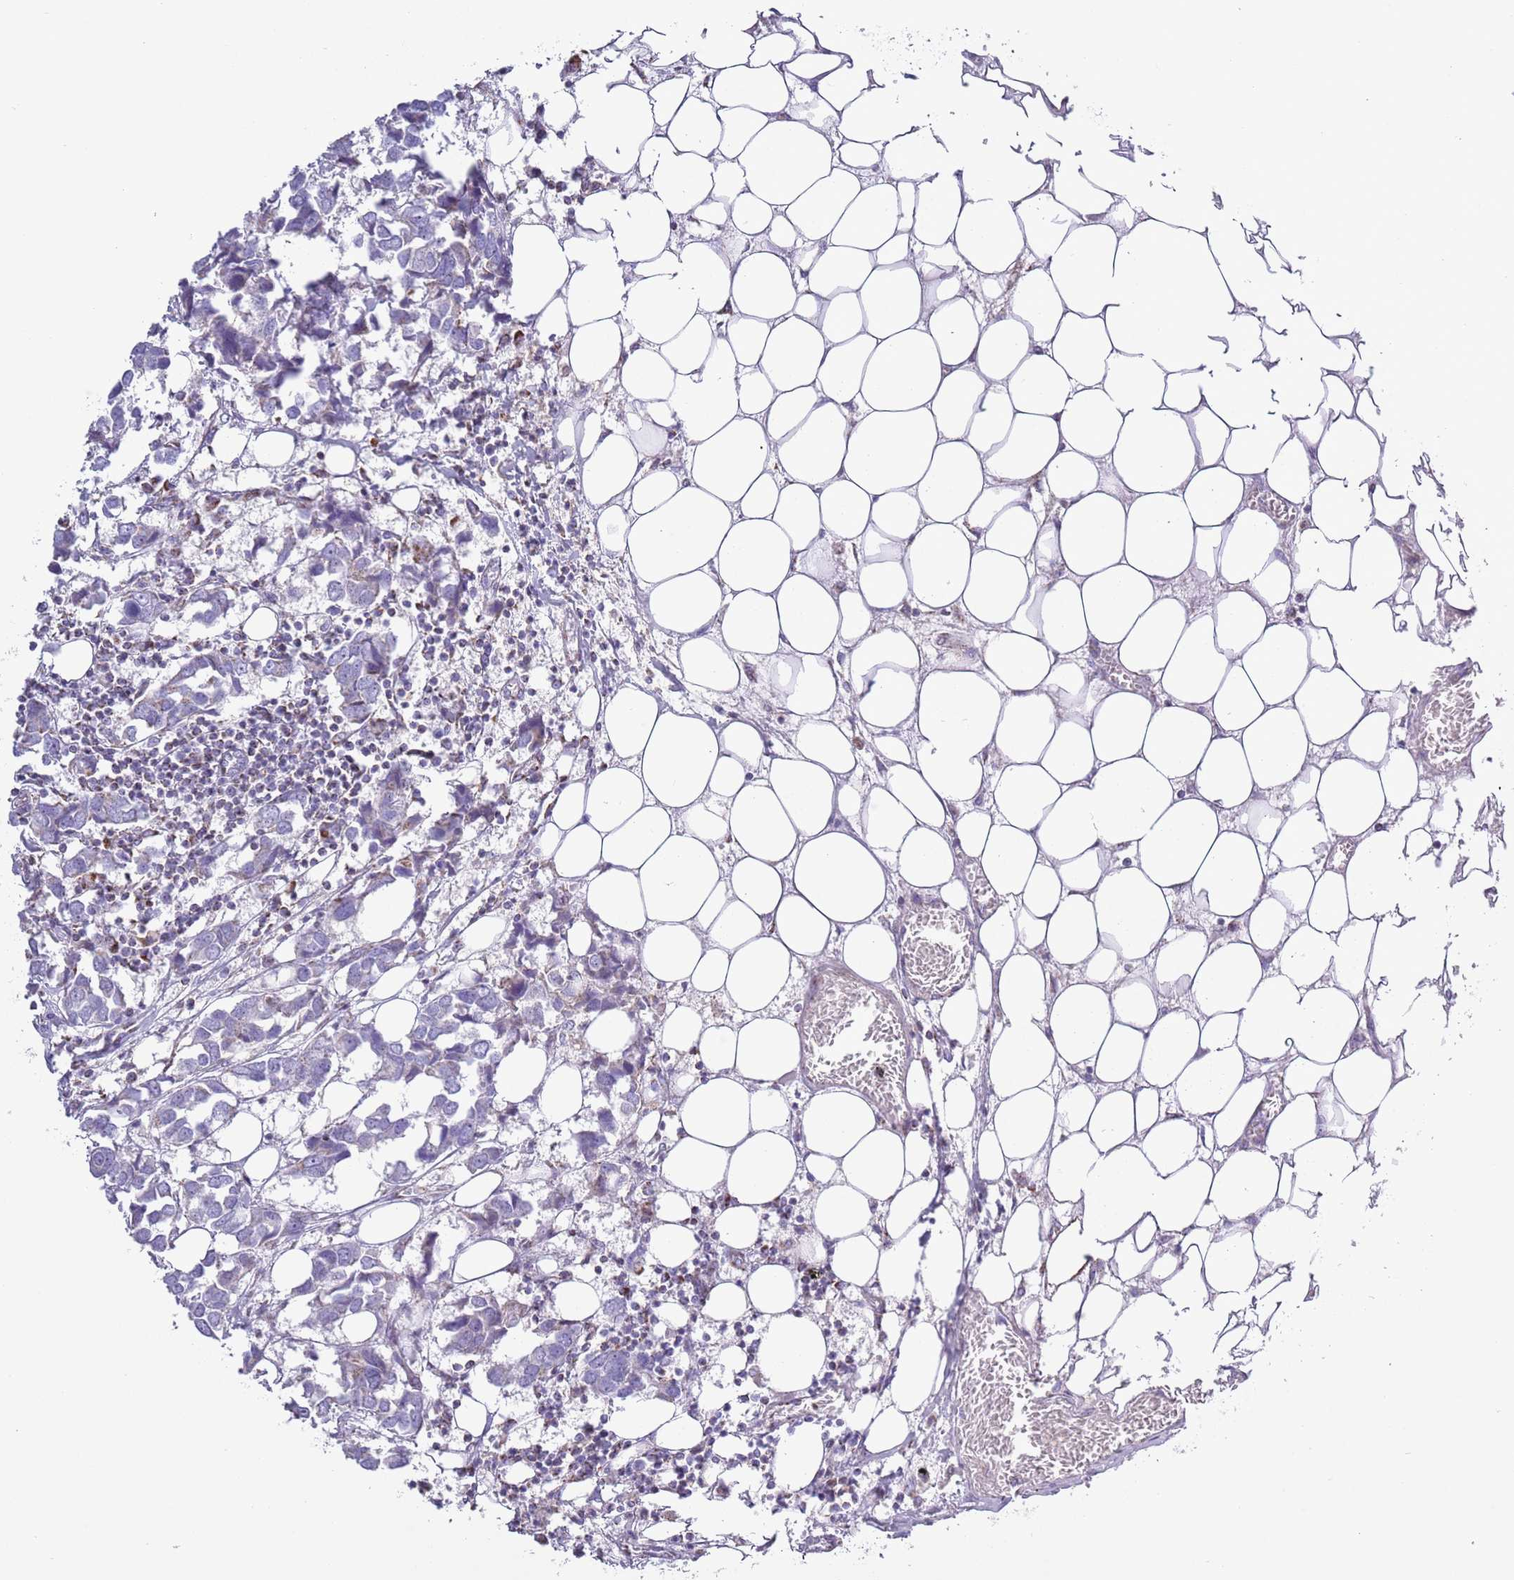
{"staining": {"intensity": "negative", "quantity": "none", "location": "none"}, "tissue": "breast cancer", "cell_type": "Tumor cells", "image_type": "cancer", "snomed": [{"axis": "morphology", "description": "Duct carcinoma"}, {"axis": "topography", "description": "Breast"}], "caption": "A histopathology image of intraductal carcinoma (breast) stained for a protein shows no brown staining in tumor cells. (Brightfield microscopy of DAB IHC at high magnification).", "gene": "ATP6V1B1", "patient": {"sex": "female", "age": 83}}